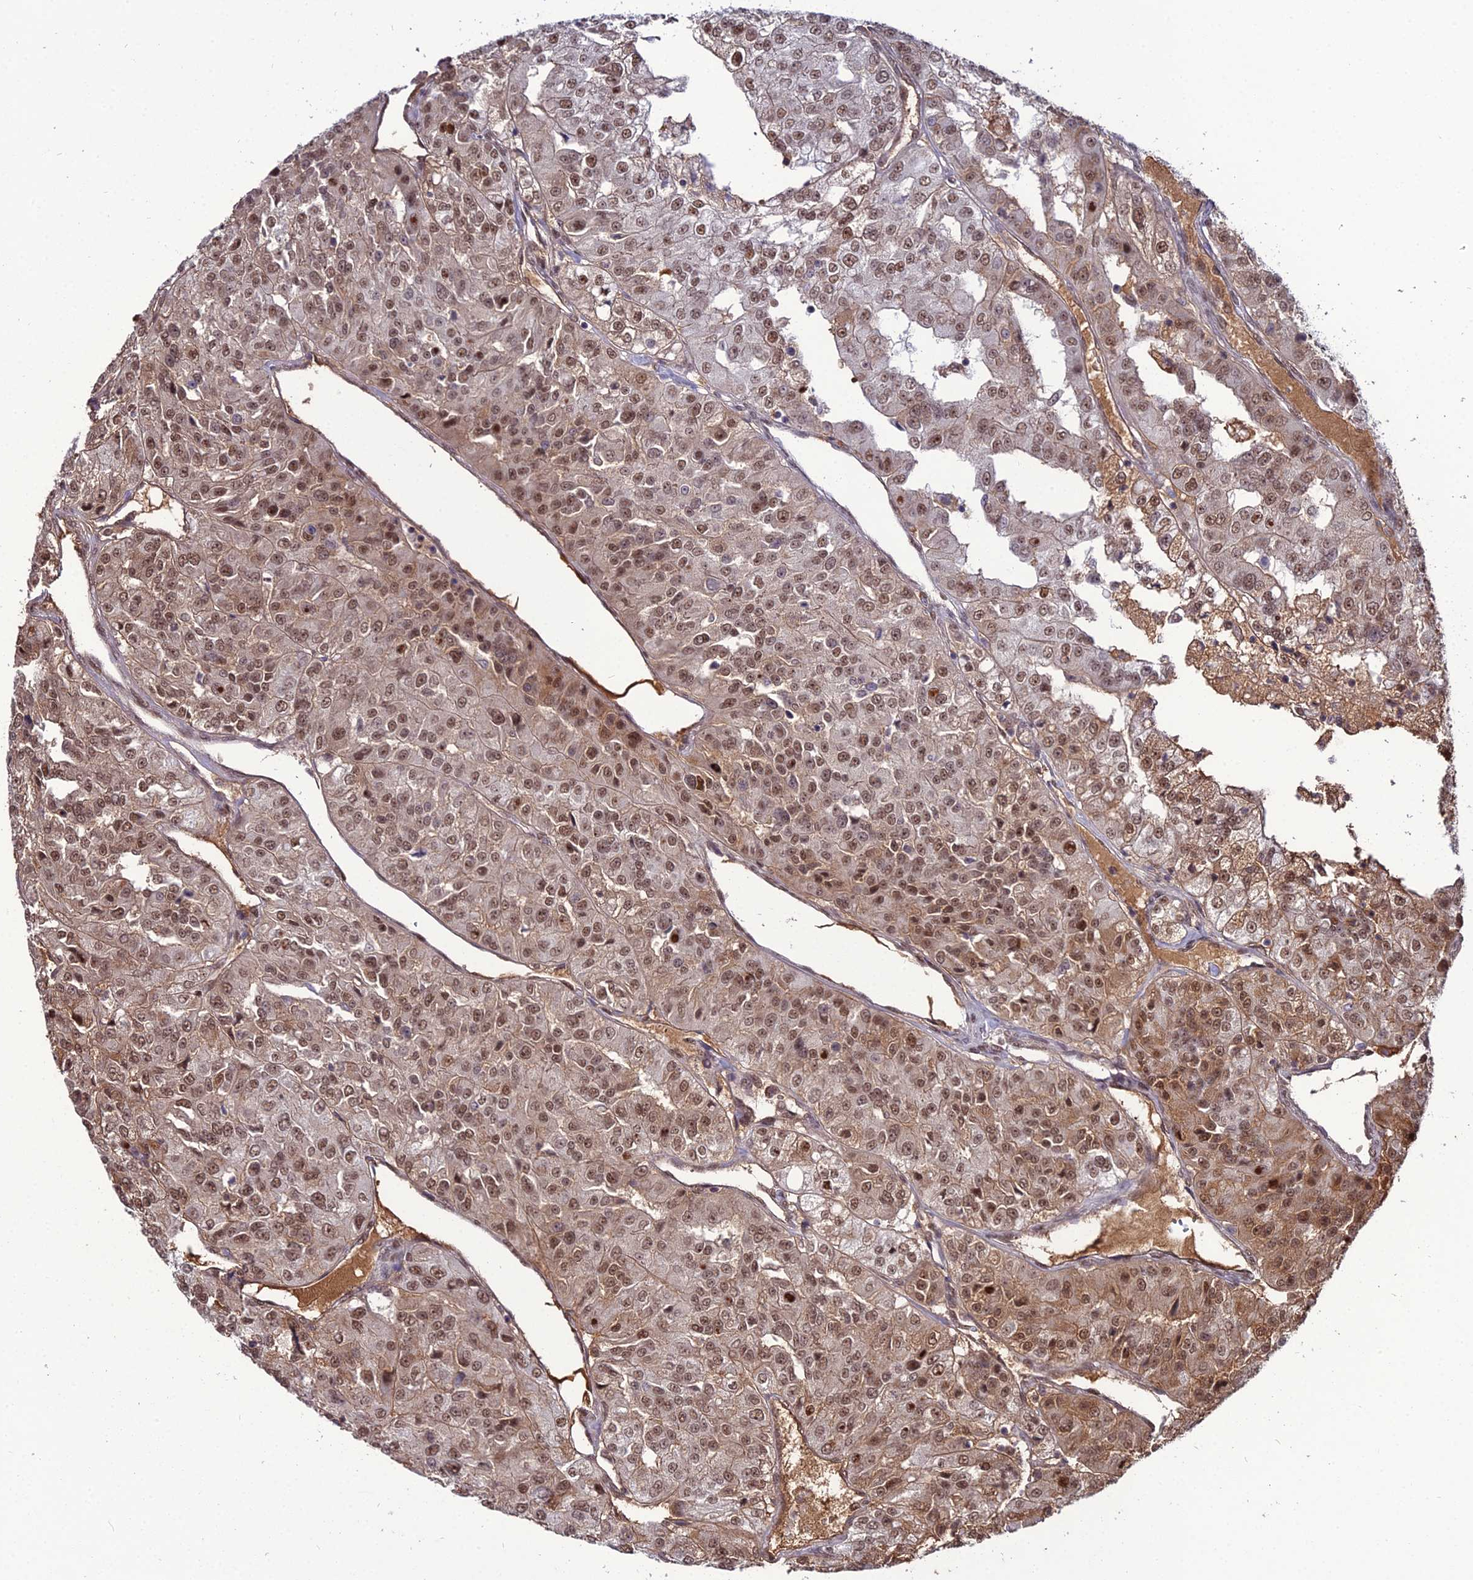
{"staining": {"intensity": "moderate", "quantity": ">75%", "location": "cytoplasmic/membranous,nuclear"}, "tissue": "renal cancer", "cell_type": "Tumor cells", "image_type": "cancer", "snomed": [{"axis": "morphology", "description": "Adenocarcinoma, NOS"}, {"axis": "topography", "description": "Kidney"}], "caption": "Immunohistochemistry histopathology image of neoplastic tissue: human adenocarcinoma (renal) stained using IHC shows medium levels of moderate protein expression localized specifically in the cytoplasmic/membranous and nuclear of tumor cells, appearing as a cytoplasmic/membranous and nuclear brown color.", "gene": "RBM12", "patient": {"sex": "female", "age": 63}}